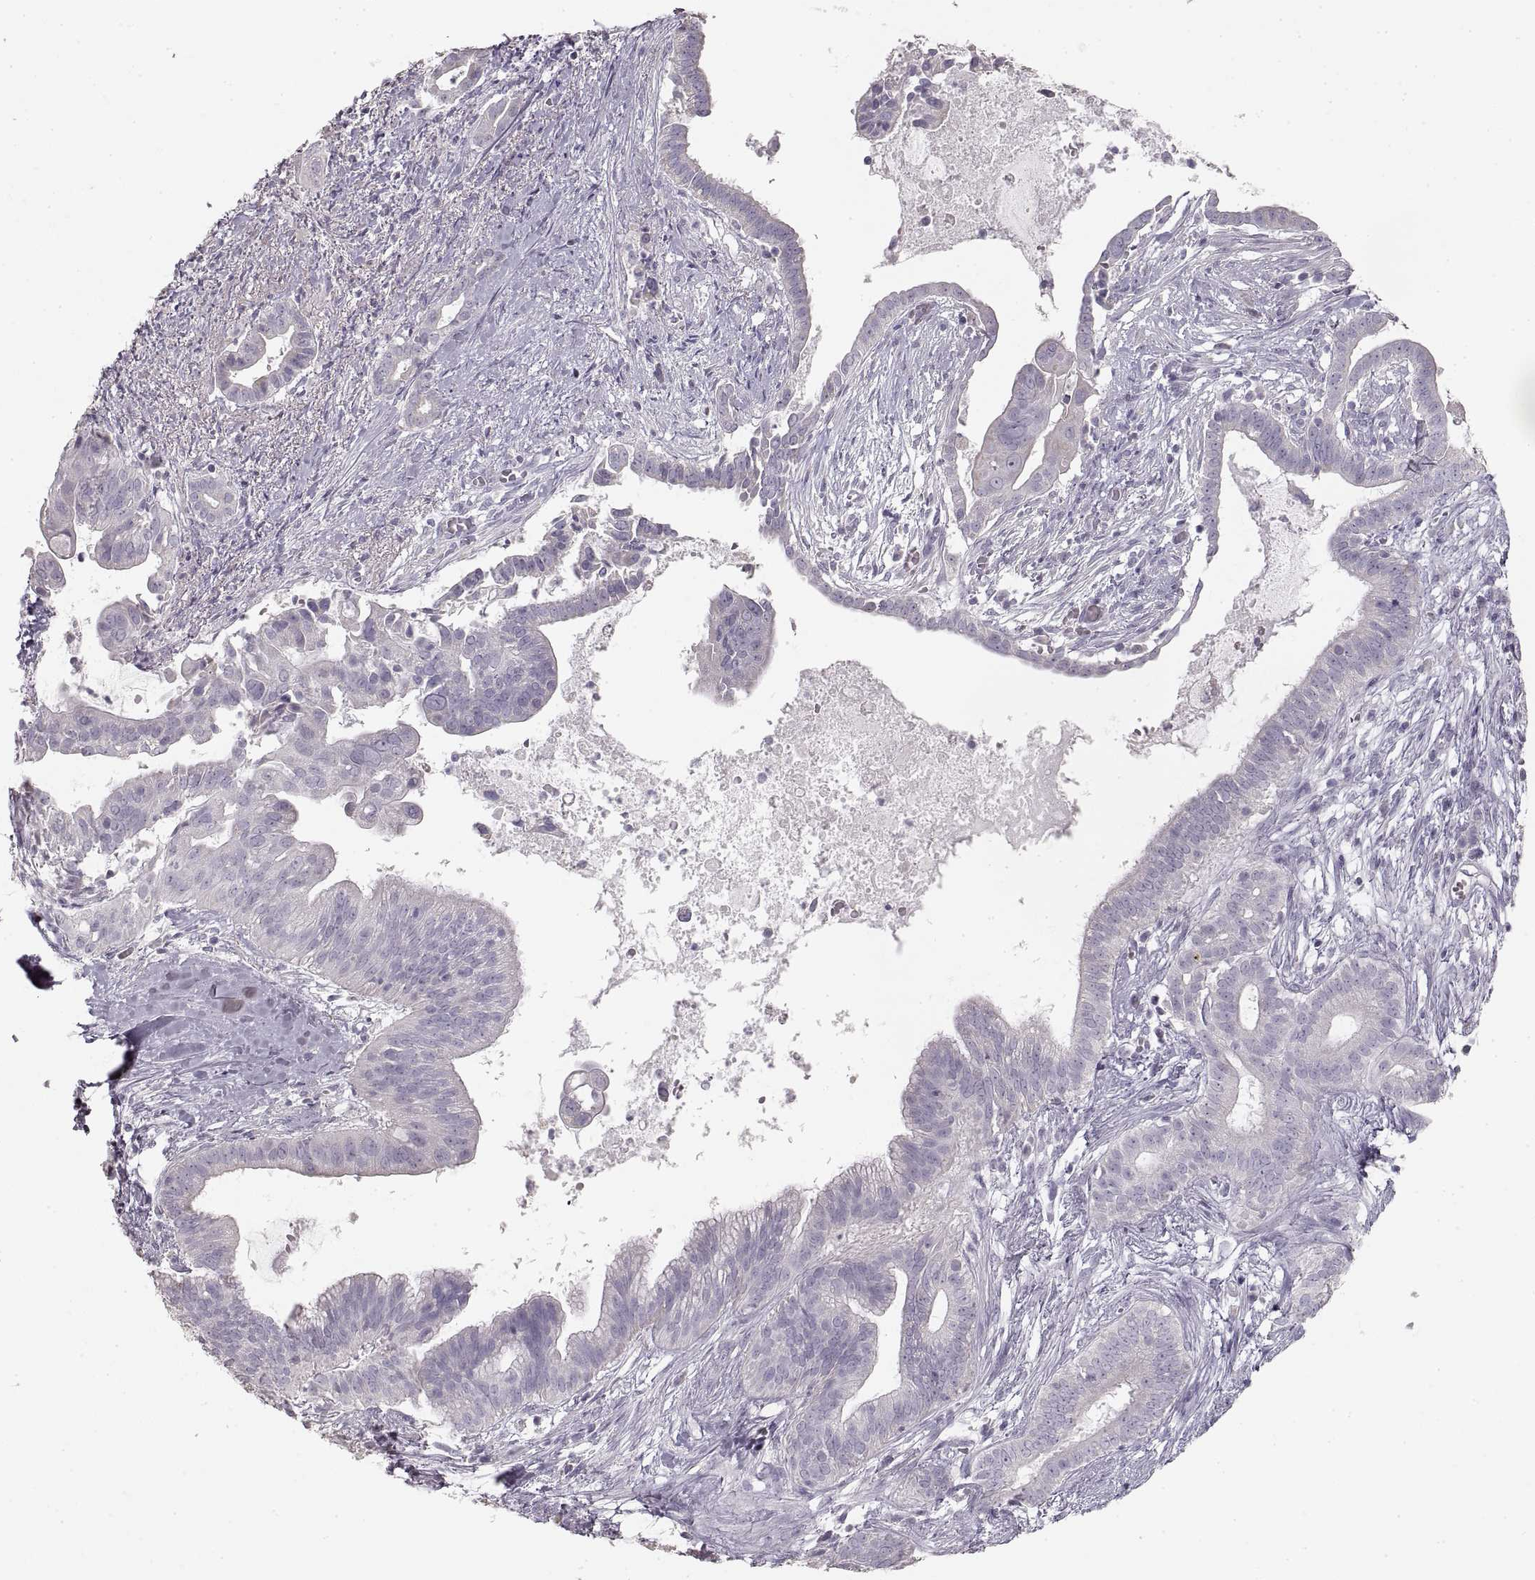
{"staining": {"intensity": "negative", "quantity": "none", "location": "none"}, "tissue": "pancreatic cancer", "cell_type": "Tumor cells", "image_type": "cancer", "snomed": [{"axis": "morphology", "description": "Adenocarcinoma, NOS"}, {"axis": "topography", "description": "Pancreas"}], "caption": "Human pancreatic cancer stained for a protein using immunohistochemistry (IHC) reveals no positivity in tumor cells.", "gene": "ZP3", "patient": {"sex": "male", "age": 61}}